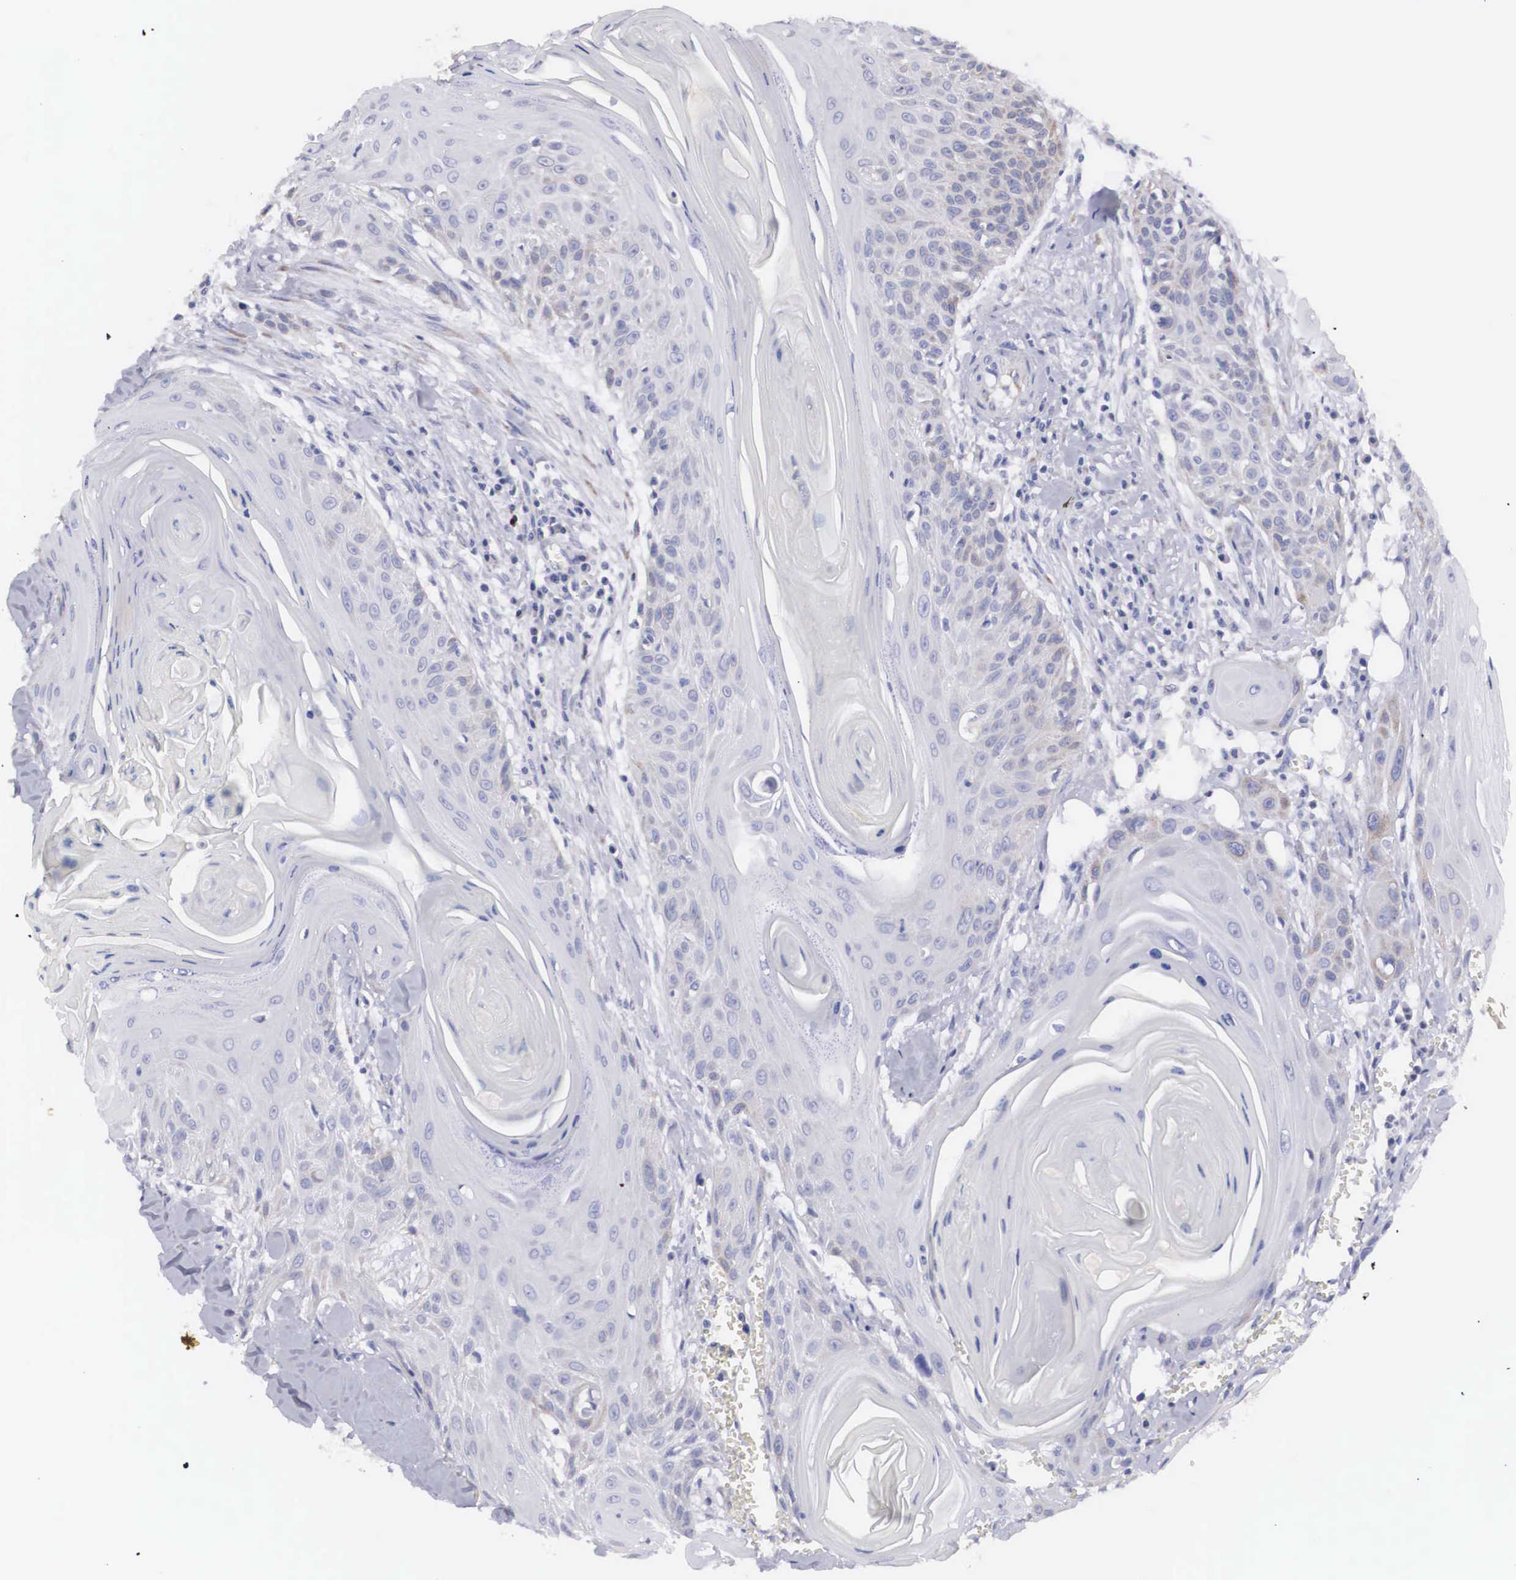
{"staining": {"intensity": "negative", "quantity": "none", "location": "none"}, "tissue": "head and neck cancer", "cell_type": "Tumor cells", "image_type": "cancer", "snomed": [{"axis": "morphology", "description": "Squamous cell carcinoma, NOS"}, {"axis": "morphology", "description": "Squamous cell carcinoma, metastatic, NOS"}, {"axis": "topography", "description": "Lymph node"}, {"axis": "topography", "description": "Salivary gland"}, {"axis": "topography", "description": "Head-Neck"}], "caption": "The immunohistochemistry (IHC) photomicrograph has no significant expression in tumor cells of head and neck squamous cell carcinoma tissue.", "gene": "ARMCX3", "patient": {"sex": "female", "age": 74}}